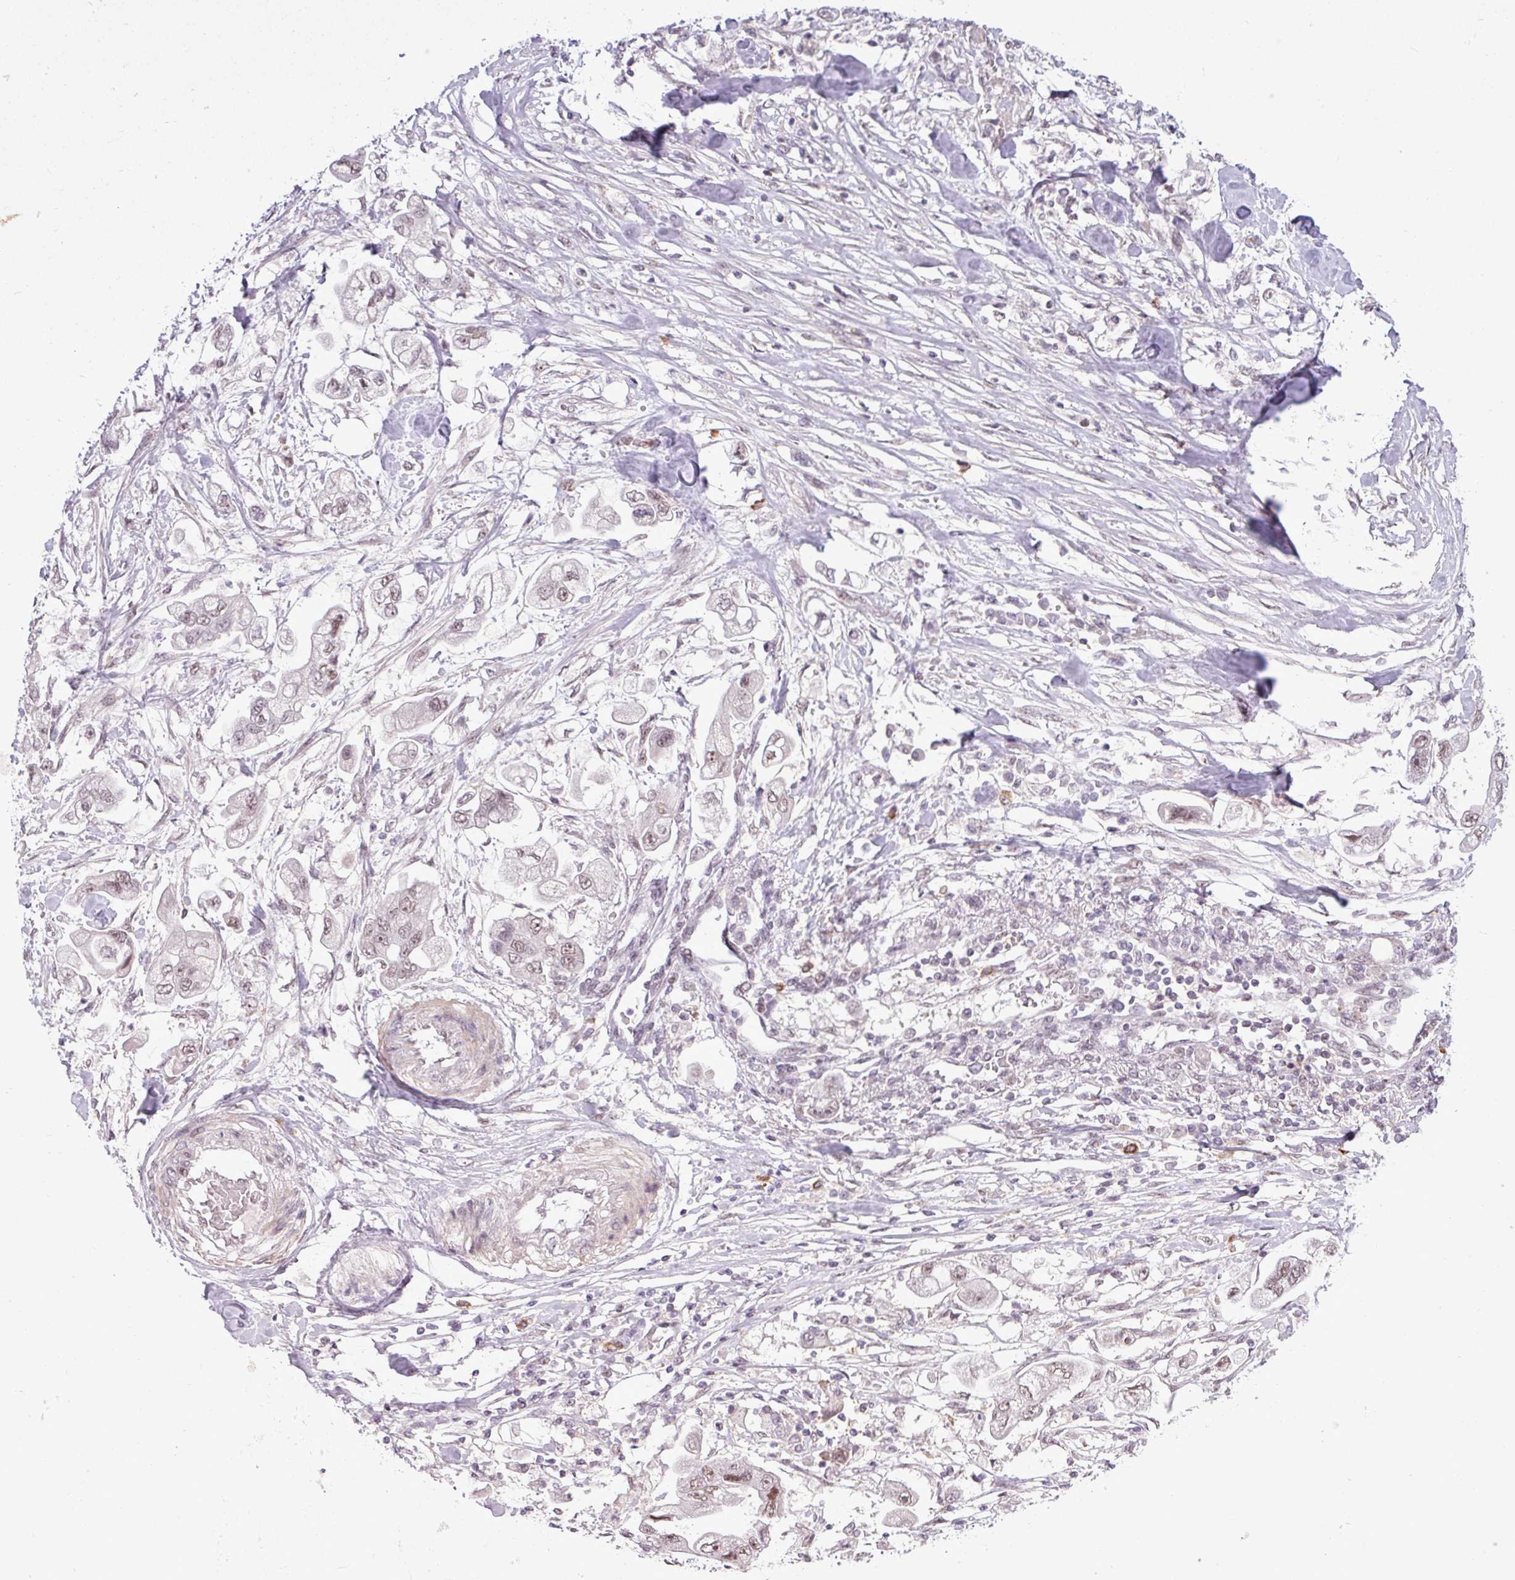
{"staining": {"intensity": "weak", "quantity": ">75%", "location": "nuclear"}, "tissue": "stomach cancer", "cell_type": "Tumor cells", "image_type": "cancer", "snomed": [{"axis": "morphology", "description": "Adenocarcinoma, NOS"}, {"axis": "topography", "description": "Stomach"}], "caption": "IHC (DAB) staining of stomach cancer (adenocarcinoma) exhibits weak nuclear protein staining in about >75% of tumor cells. (IHC, brightfield microscopy, high magnification).", "gene": "NOTCH2", "patient": {"sex": "male", "age": 62}}